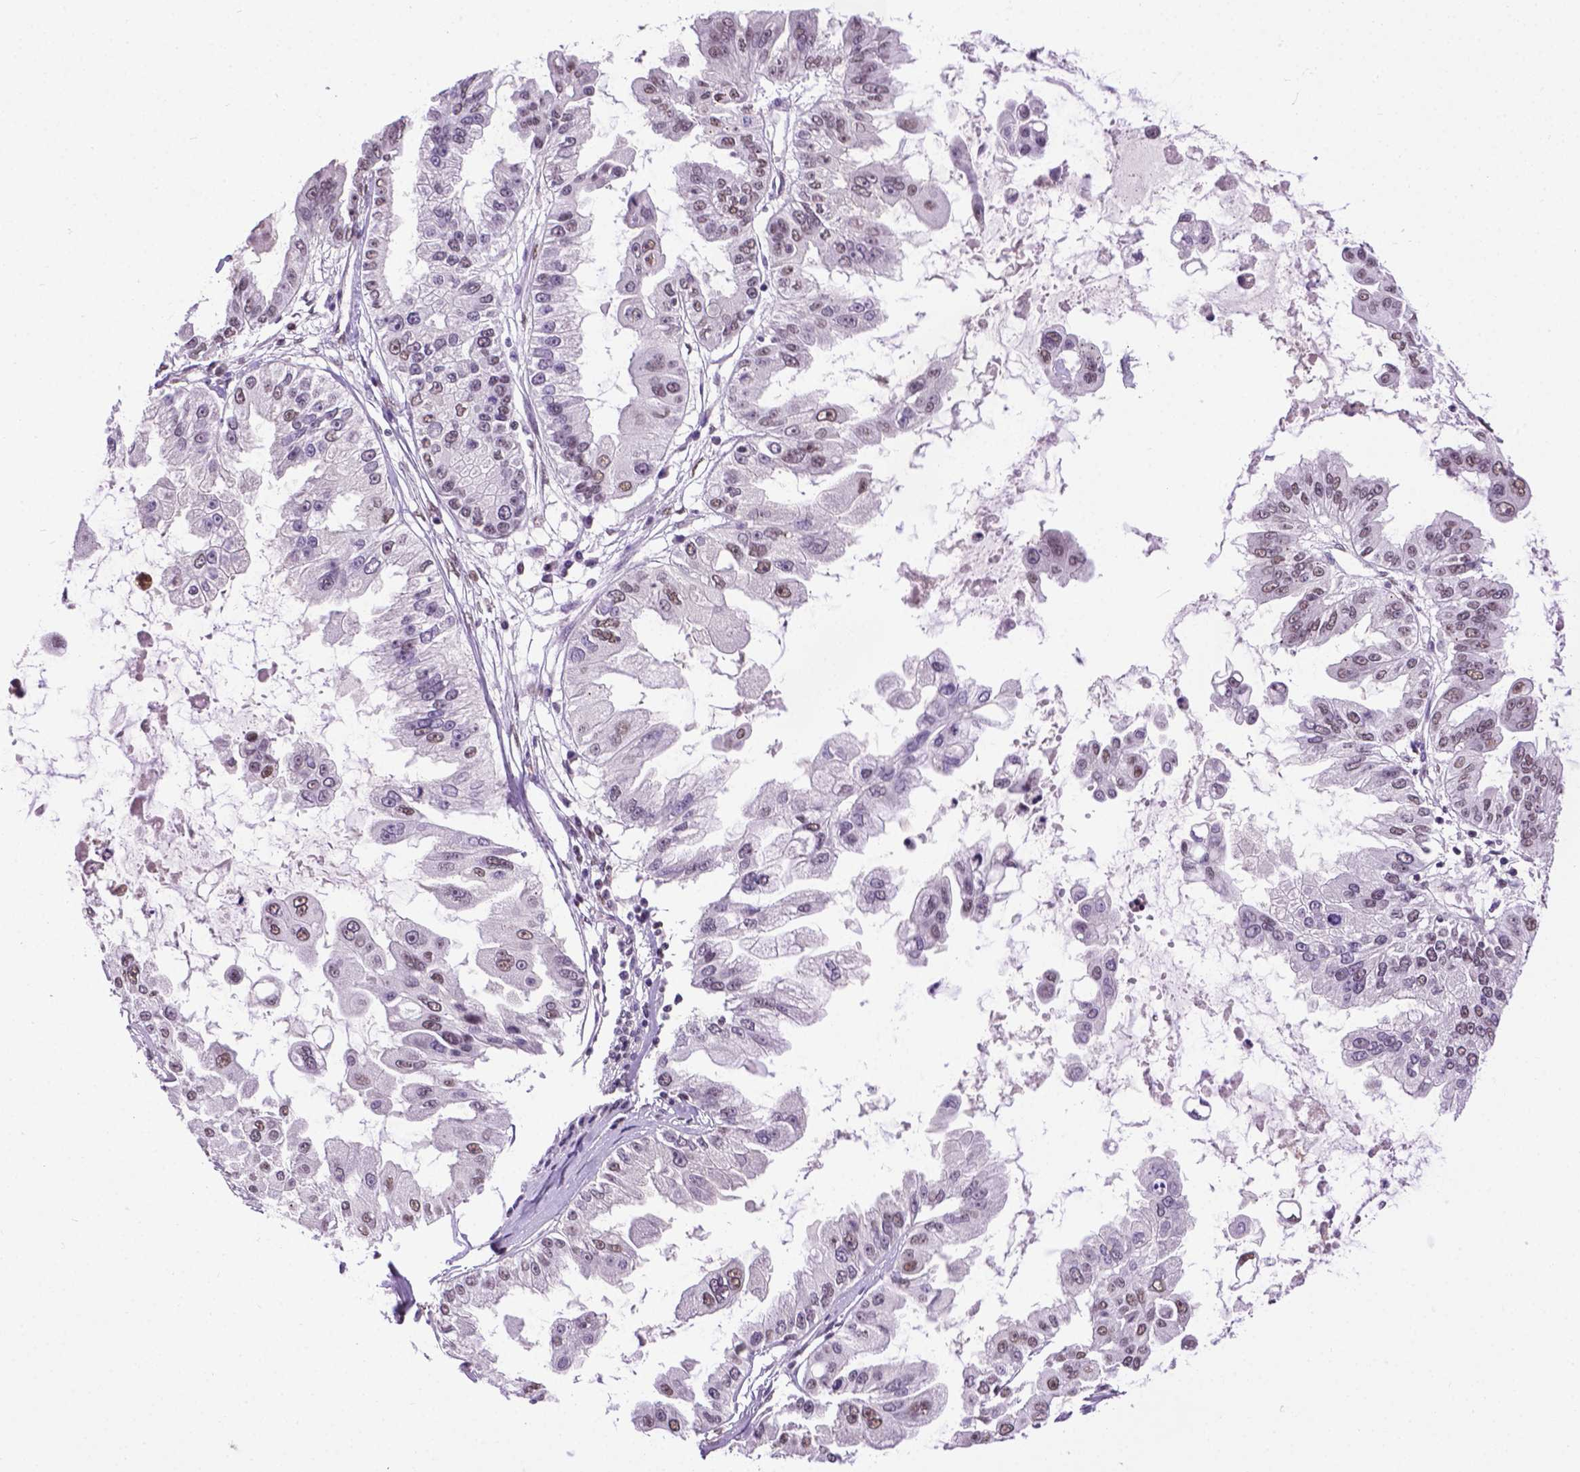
{"staining": {"intensity": "weak", "quantity": "25%-75%", "location": "nuclear"}, "tissue": "ovarian cancer", "cell_type": "Tumor cells", "image_type": "cancer", "snomed": [{"axis": "morphology", "description": "Cystadenocarcinoma, serous, NOS"}, {"axis": "topography", "description": "Ovary"}], "caption": "Weak nuclear protein expression is seen in approximately 25%-75% of tumor cells in serous cystadenocarcinoma (ovarian).", "gene": "ABI2", "patient": {"sex": "female", "age": 56}}